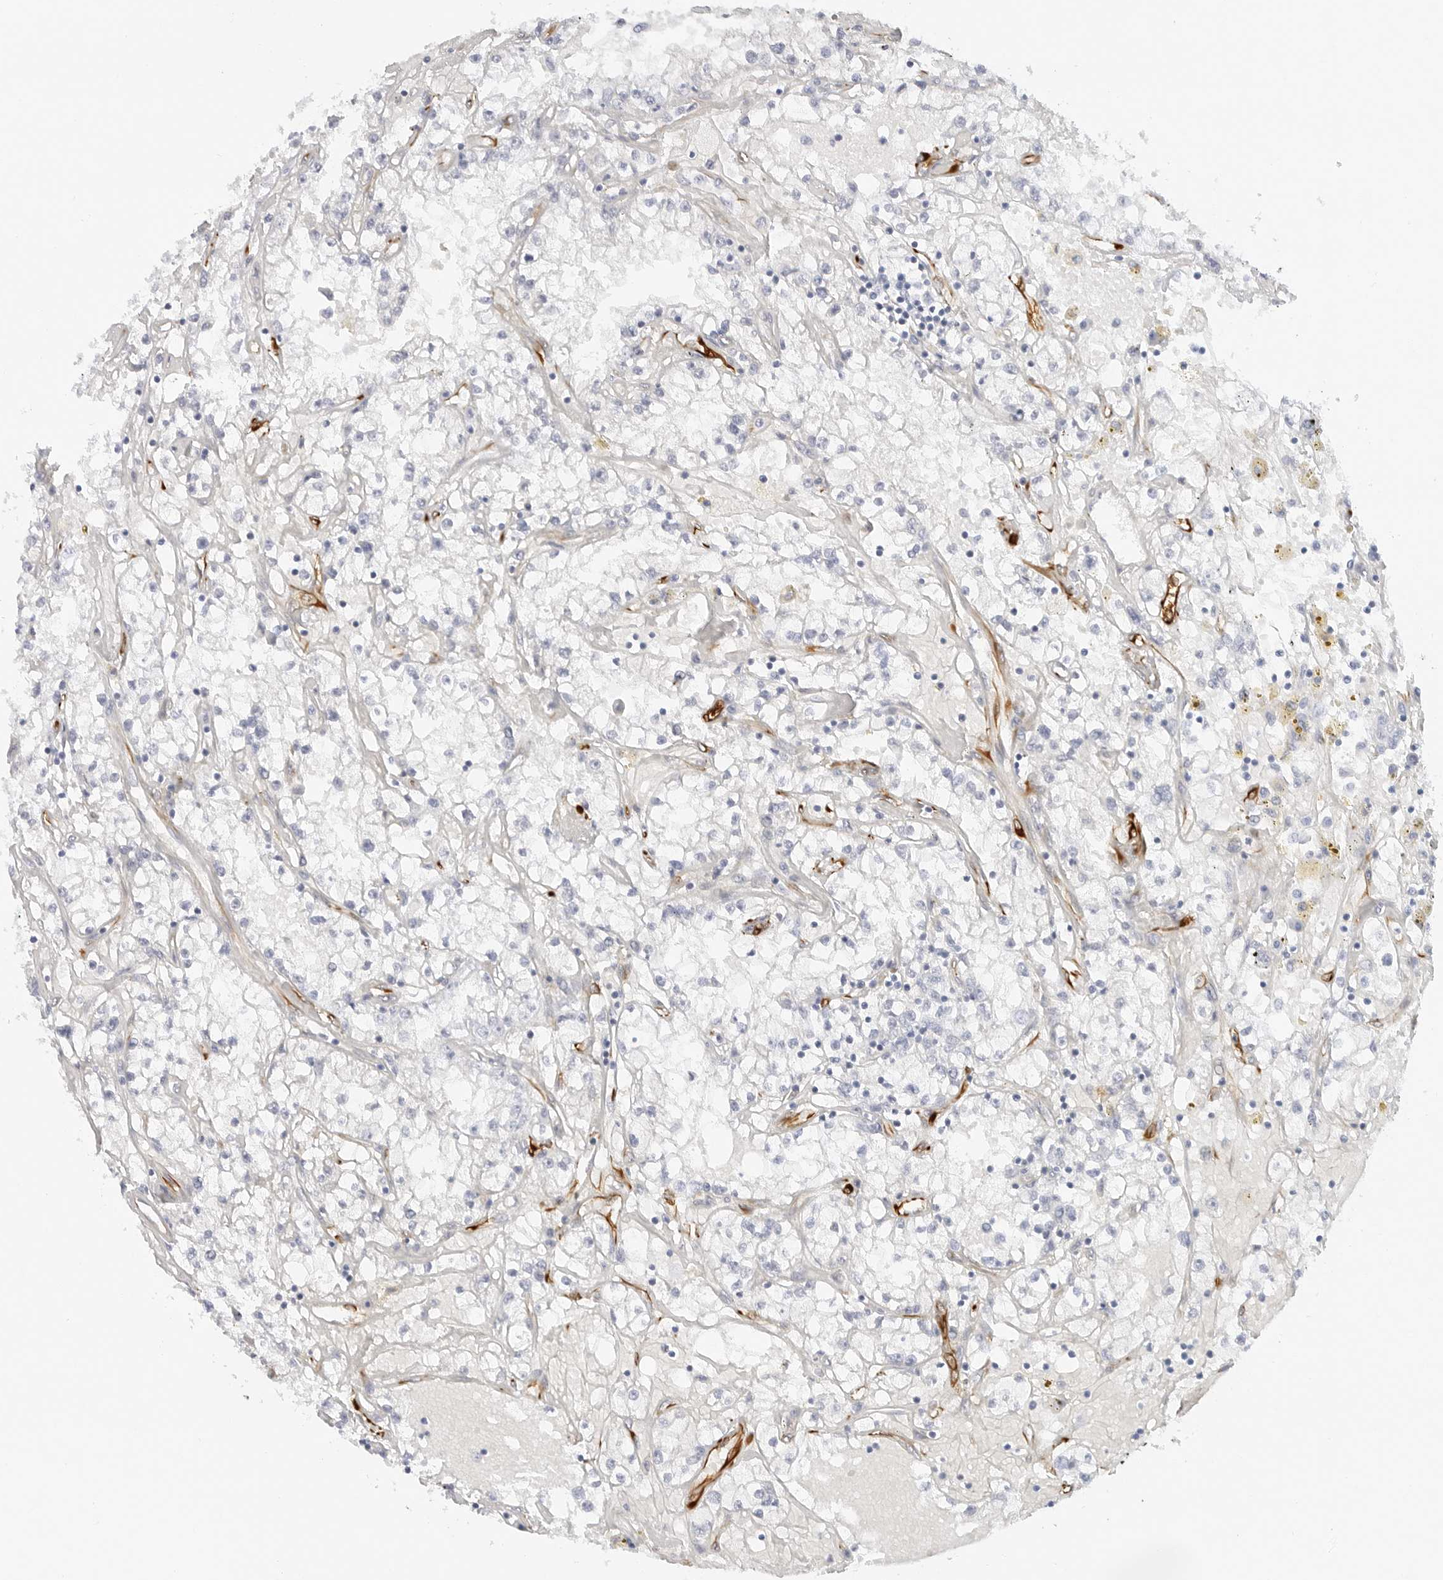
{"staining": {"intensity": "negative", "quantity": "none", "location": "none"}, "tissue": "renal cancer", "cell_type": "Tumor cells", "image_type": "cancer", "snomed": [{"axis": "morphology", "description": "Adenocarcinoma, NOS"}, {"axis": "topography", "description": "Kidney"}], "caption": "DAB (3,3'-diaminobenzidine) immunohistochemical staining of renal cancer (adenocarcinoma) exhibits no significant staining in tumor cells.", "gene": "NES", "patient": {"sex": "male", "age": 56}}